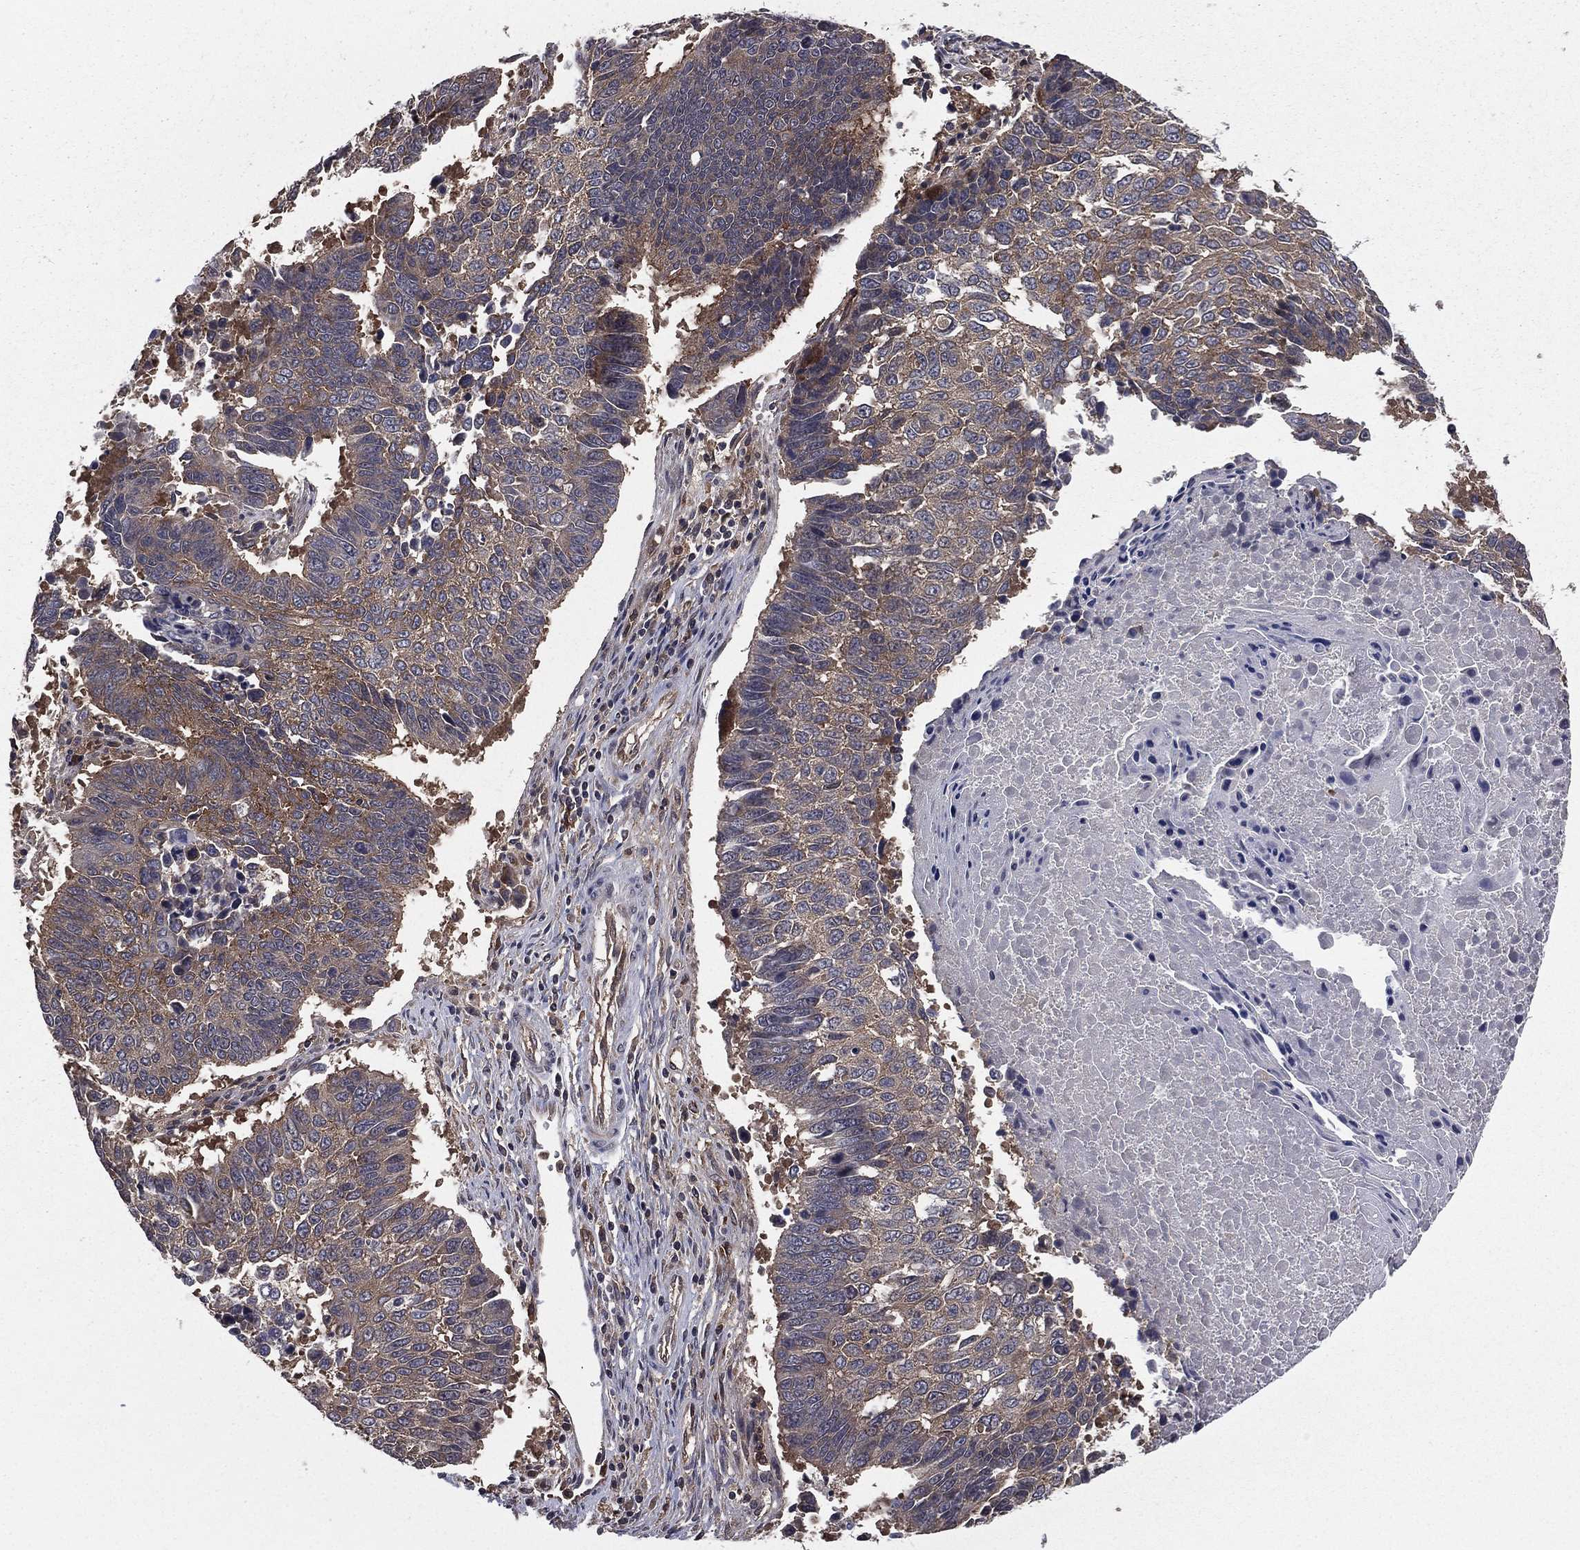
{"staining": {"intensity": "moderate", "quantity": "<25%", "location": "cytoplasmic/membranous"}, "tissue": "lung cancer", "cell_type": "Tumor cells", "image_type": "cancer", "snomed": [{"axis": "morphology", "description": "Squamous cell carcinoma, NOS"}, {"axis": "topography", "description": "Lung"}], "caption": "Immunohistochemistry (IHC) histopathology image of human lung cancer stained for a protein (brown), which displays low levels of moderate cytoplasmic/membranous expression in approximately <25% of tumor cells.", "gene": "CERT1", "patient": {"sex": "male", "age": 73}}